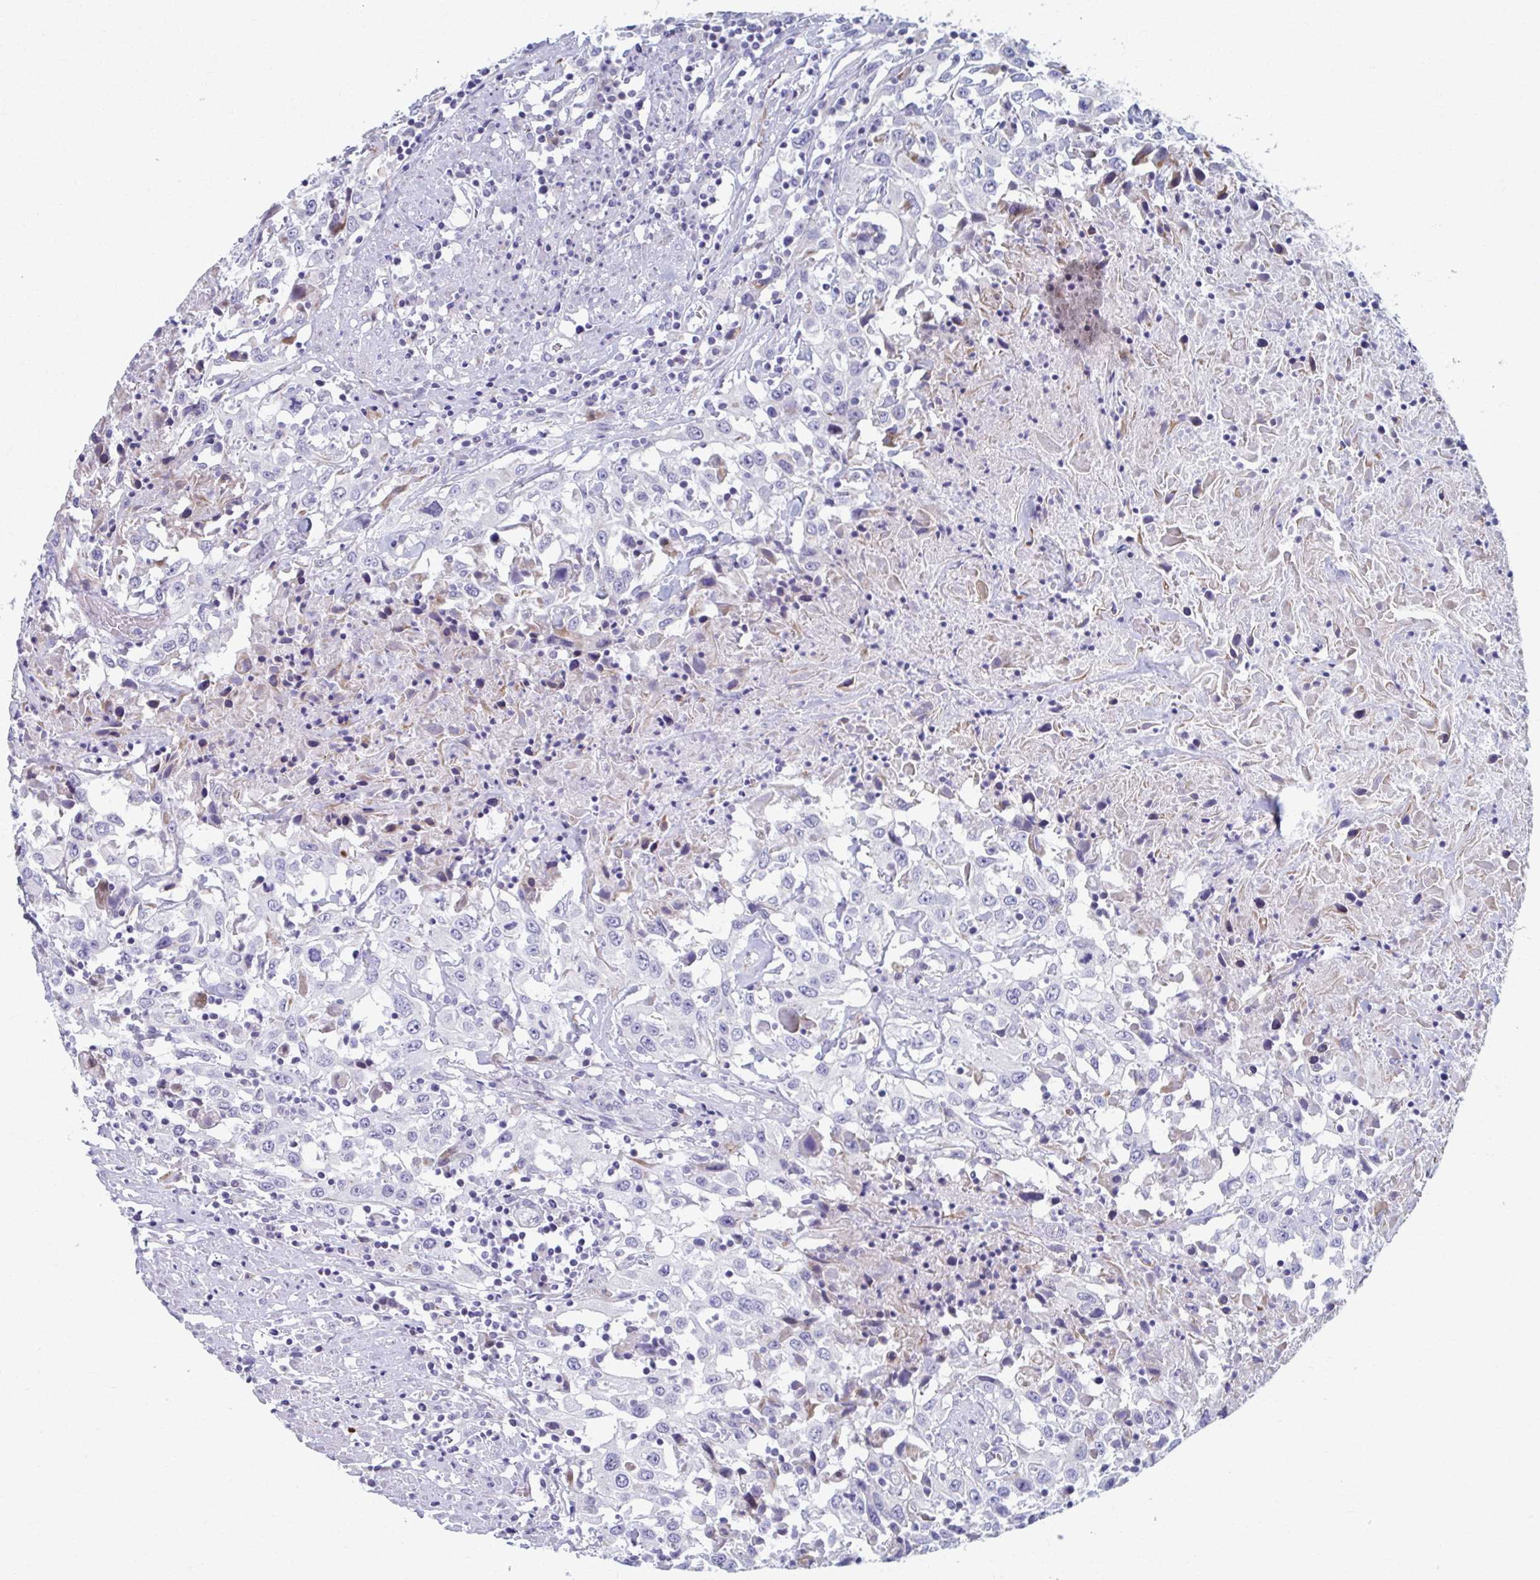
{"staining": {"intensity": "negative", "quantity": "none", "location": "none"}, "tissue": "urothelial cancer", "cell_type": "Tumor cells", "image_type": "cancer", "snomed": [{"axis": "morphology", "description": "Urothelial carcinoma, High grade"}, {"axis": "topography", "description": "Urinary bladder"}], "caption": "The photomicrograph demonstrates no staining of tumor cells in high-grade urothelial carcinoma.", "gene": "ABHD16B", "patient": {"sex": "male", "age": 61}}